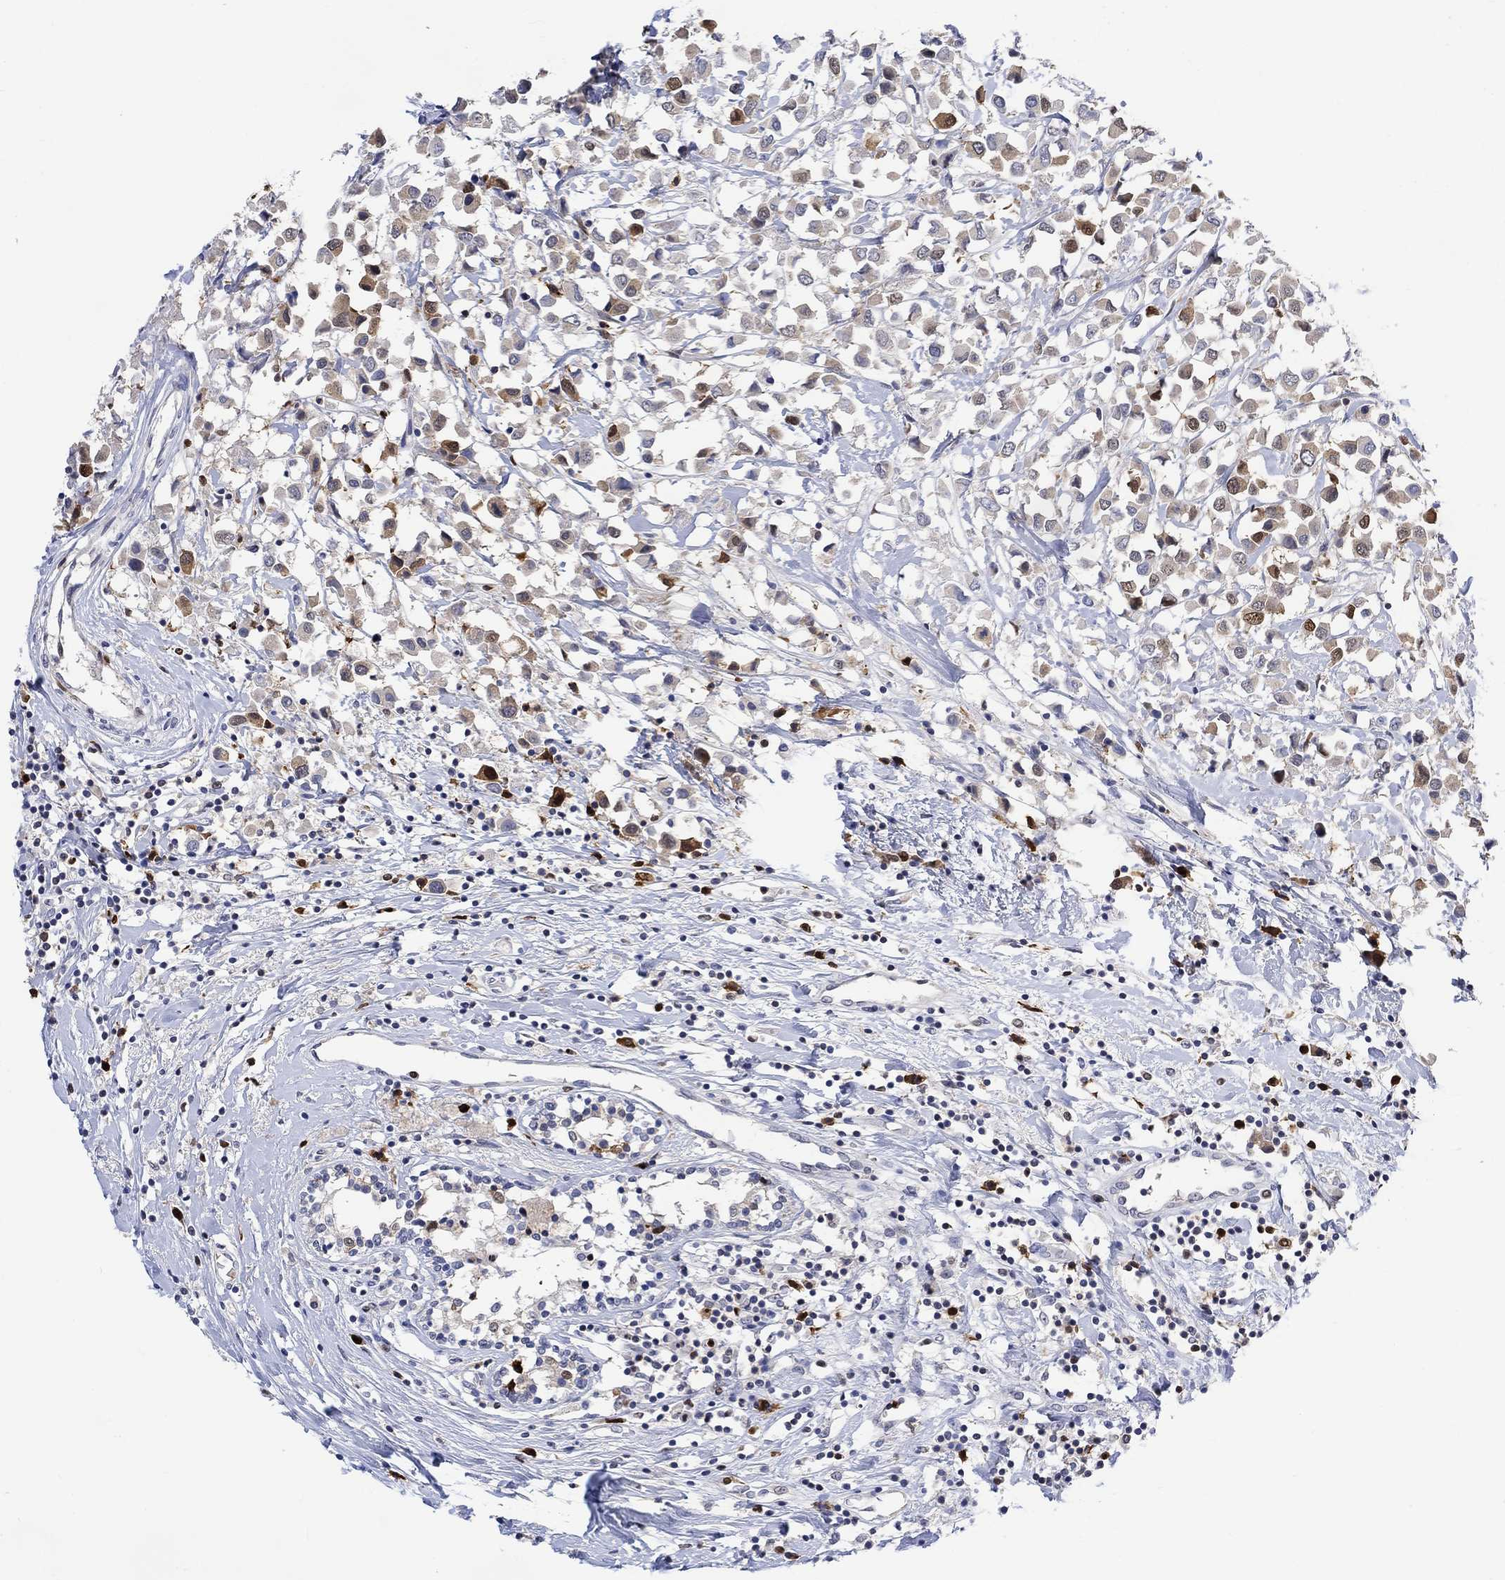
{"staining": {"intensity": "strong", "quantity": "<25%", "location": "cytoplasmic/membranous,nuclear"}, "tissue": "breast cancer", "cell_type": "Tumor cells", "image_type": "cancer", "snomed": [{"axis": "morphology", "description": "Duct carcinoma"}, {"axis": "topography", "description": "Breast"}], "caption": "Immunohistochemical staining of human breast cancer exhibits medium levels of strong cytoplasmic/membranous and nuclear positivity in approximately <25% of tumor cells.", "gene": "RAD54L2", "patient": {"sex": "female", "age": 61}}